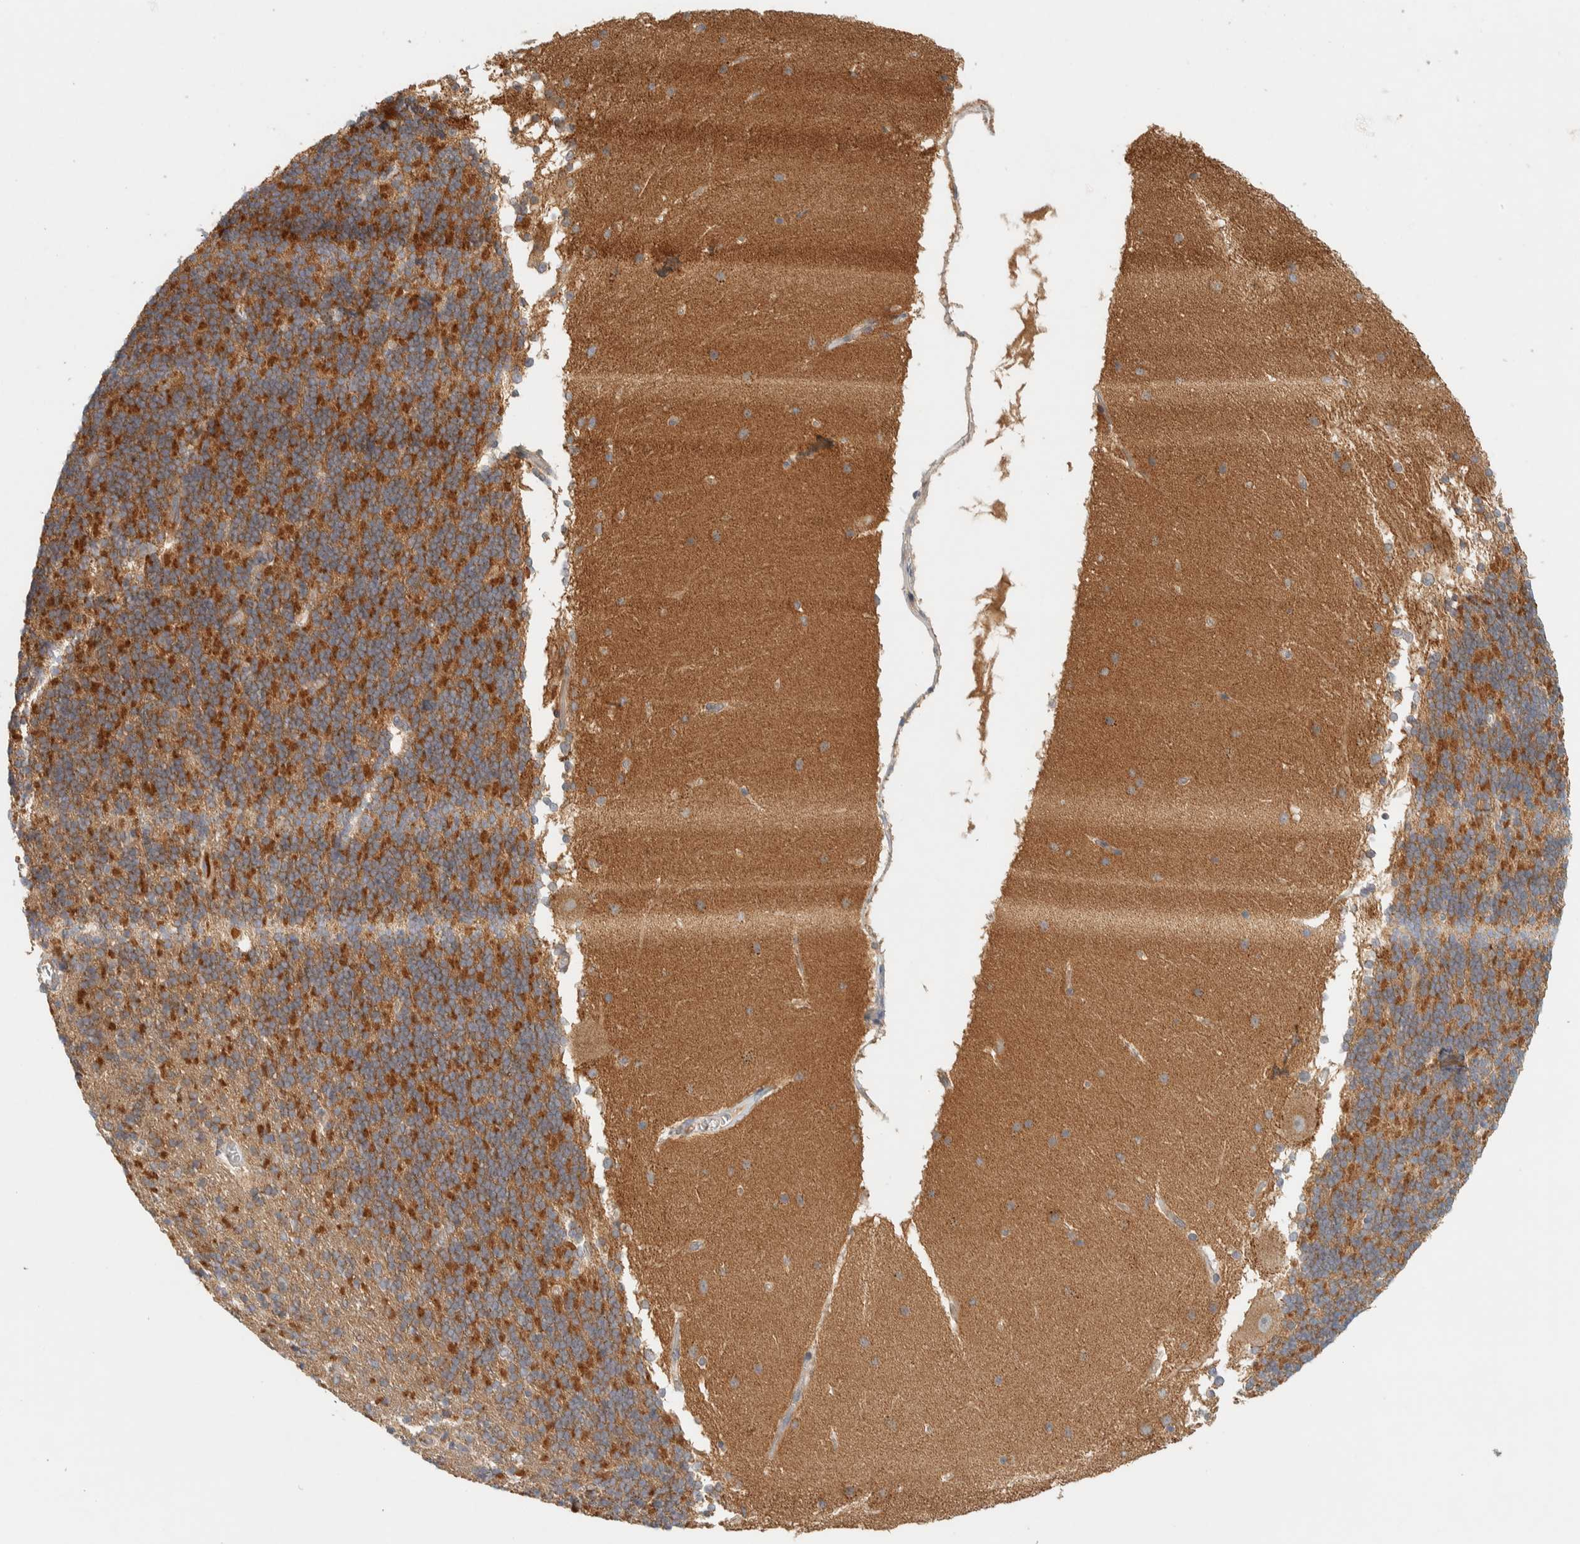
{"staining": {"intensity": "moderate", "quantity": ">75%", "location": "cytoplasmic/membranous"}, "tissue": "cerebellum", "cell_type": "Cells in granular layer", "image_type": "normal", "snomed": [{"axis": "morphology", "description": "Normal tissue, NOS"}, {"axis": "topography", "description": "Cerebellum"}], "caption": "This is a histology image of immunohistochemistry (IHC) staining of normal cerebellum, which shows moderate positivity in the cytoplasmic/membranous of cells in granular layer.", "gene": "FAM167A", "patient": {"sex": "female", "age": 19}}